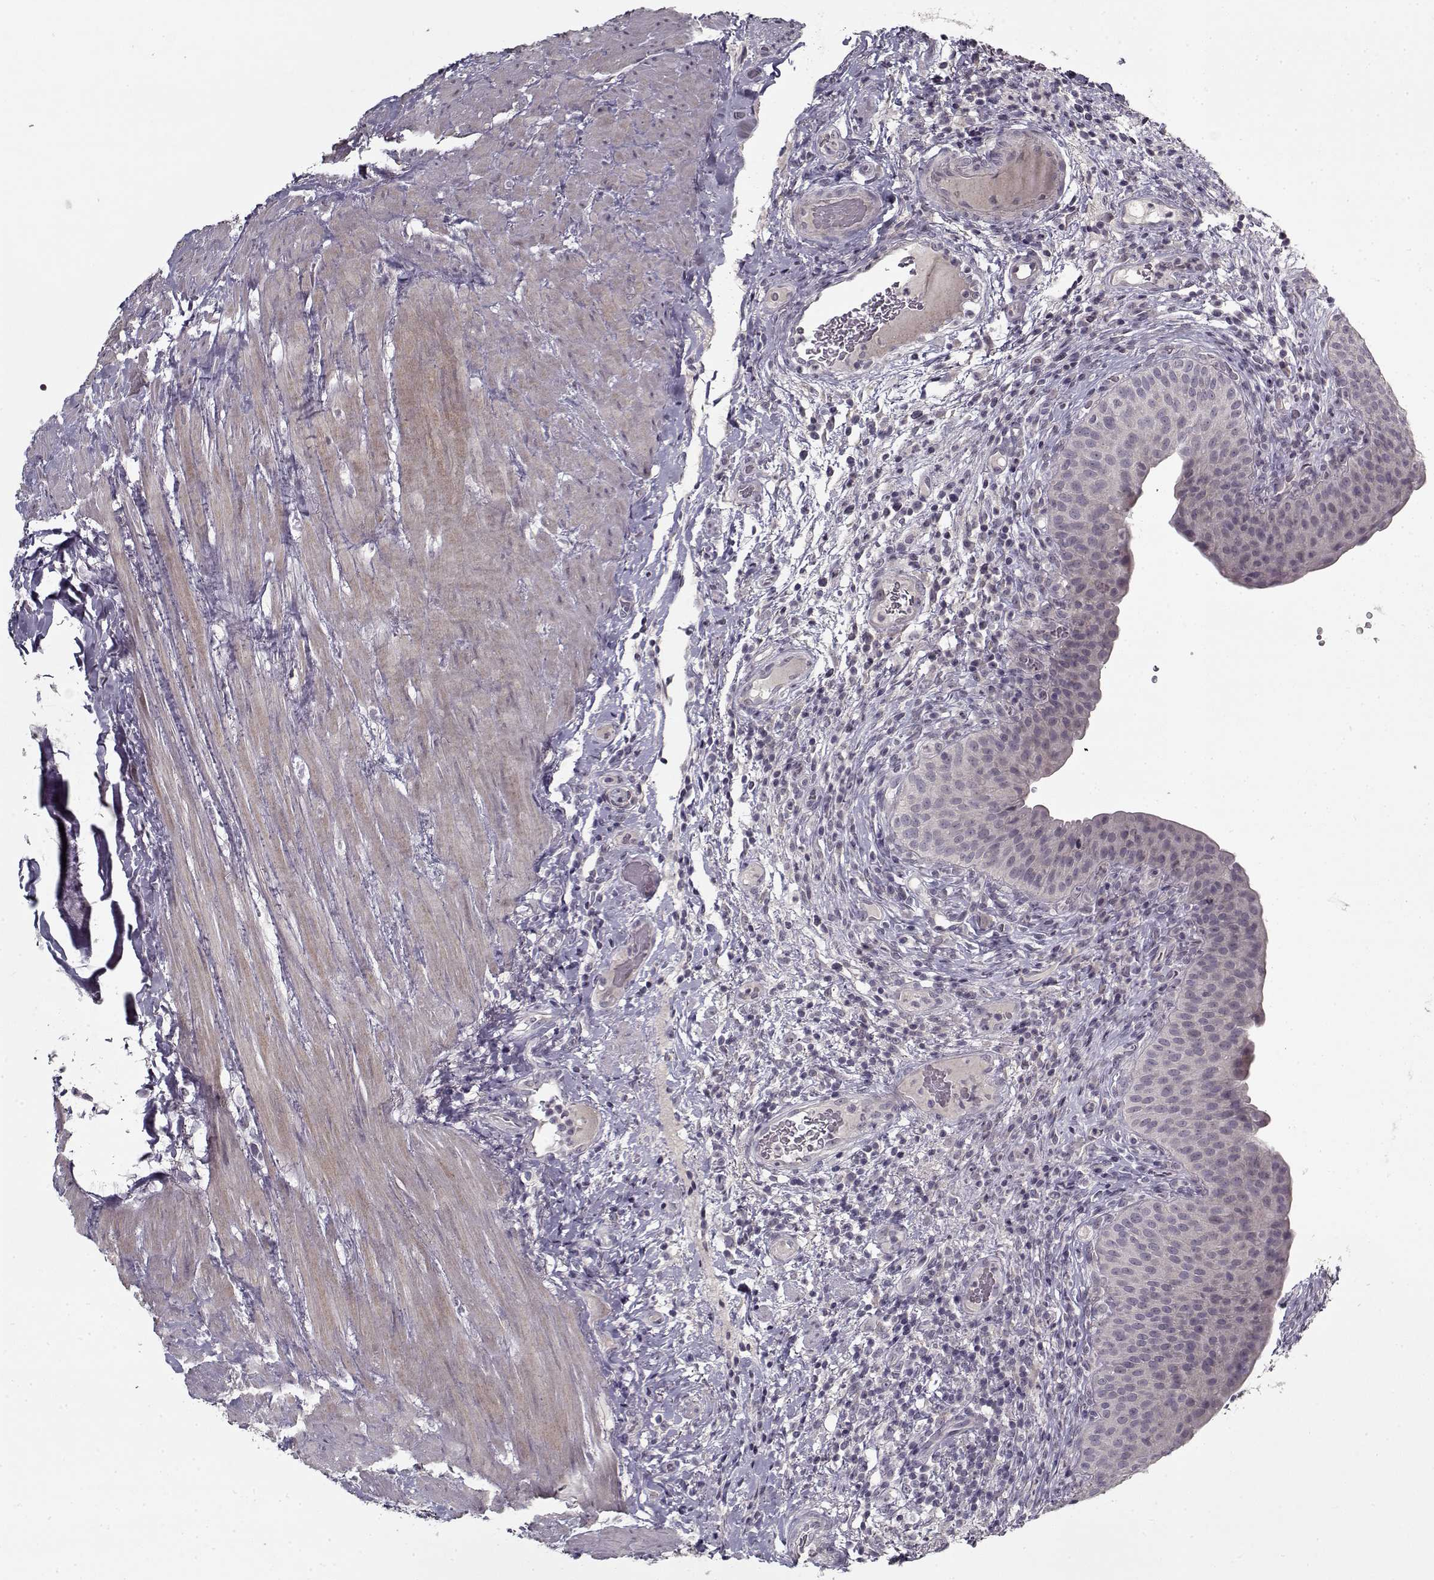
{"staining": {"intensity": "negative", "quantity": "none", "location": "none"}, "tissue": "urinary bladder", "cell_type": "Urothelial cells", "image_type": "normal", "snomed": [{"axis": "morphology", "description": "Normal tissue, NOS"}, {"axis": "topography", "description": "Urinary bladder"}], "caption": "Immunohistochemistry image of benign urinary bladder stained for a protein (brown), which exhibits no staining in urothelial cells. The staining is performed using DAB (3,3'-diaminobenzidine) brown chromogen with nuclei counter-stained in using hematoxylin.", "gene": "LAMA2", "patient": {"sex": "male", "age": 66}}